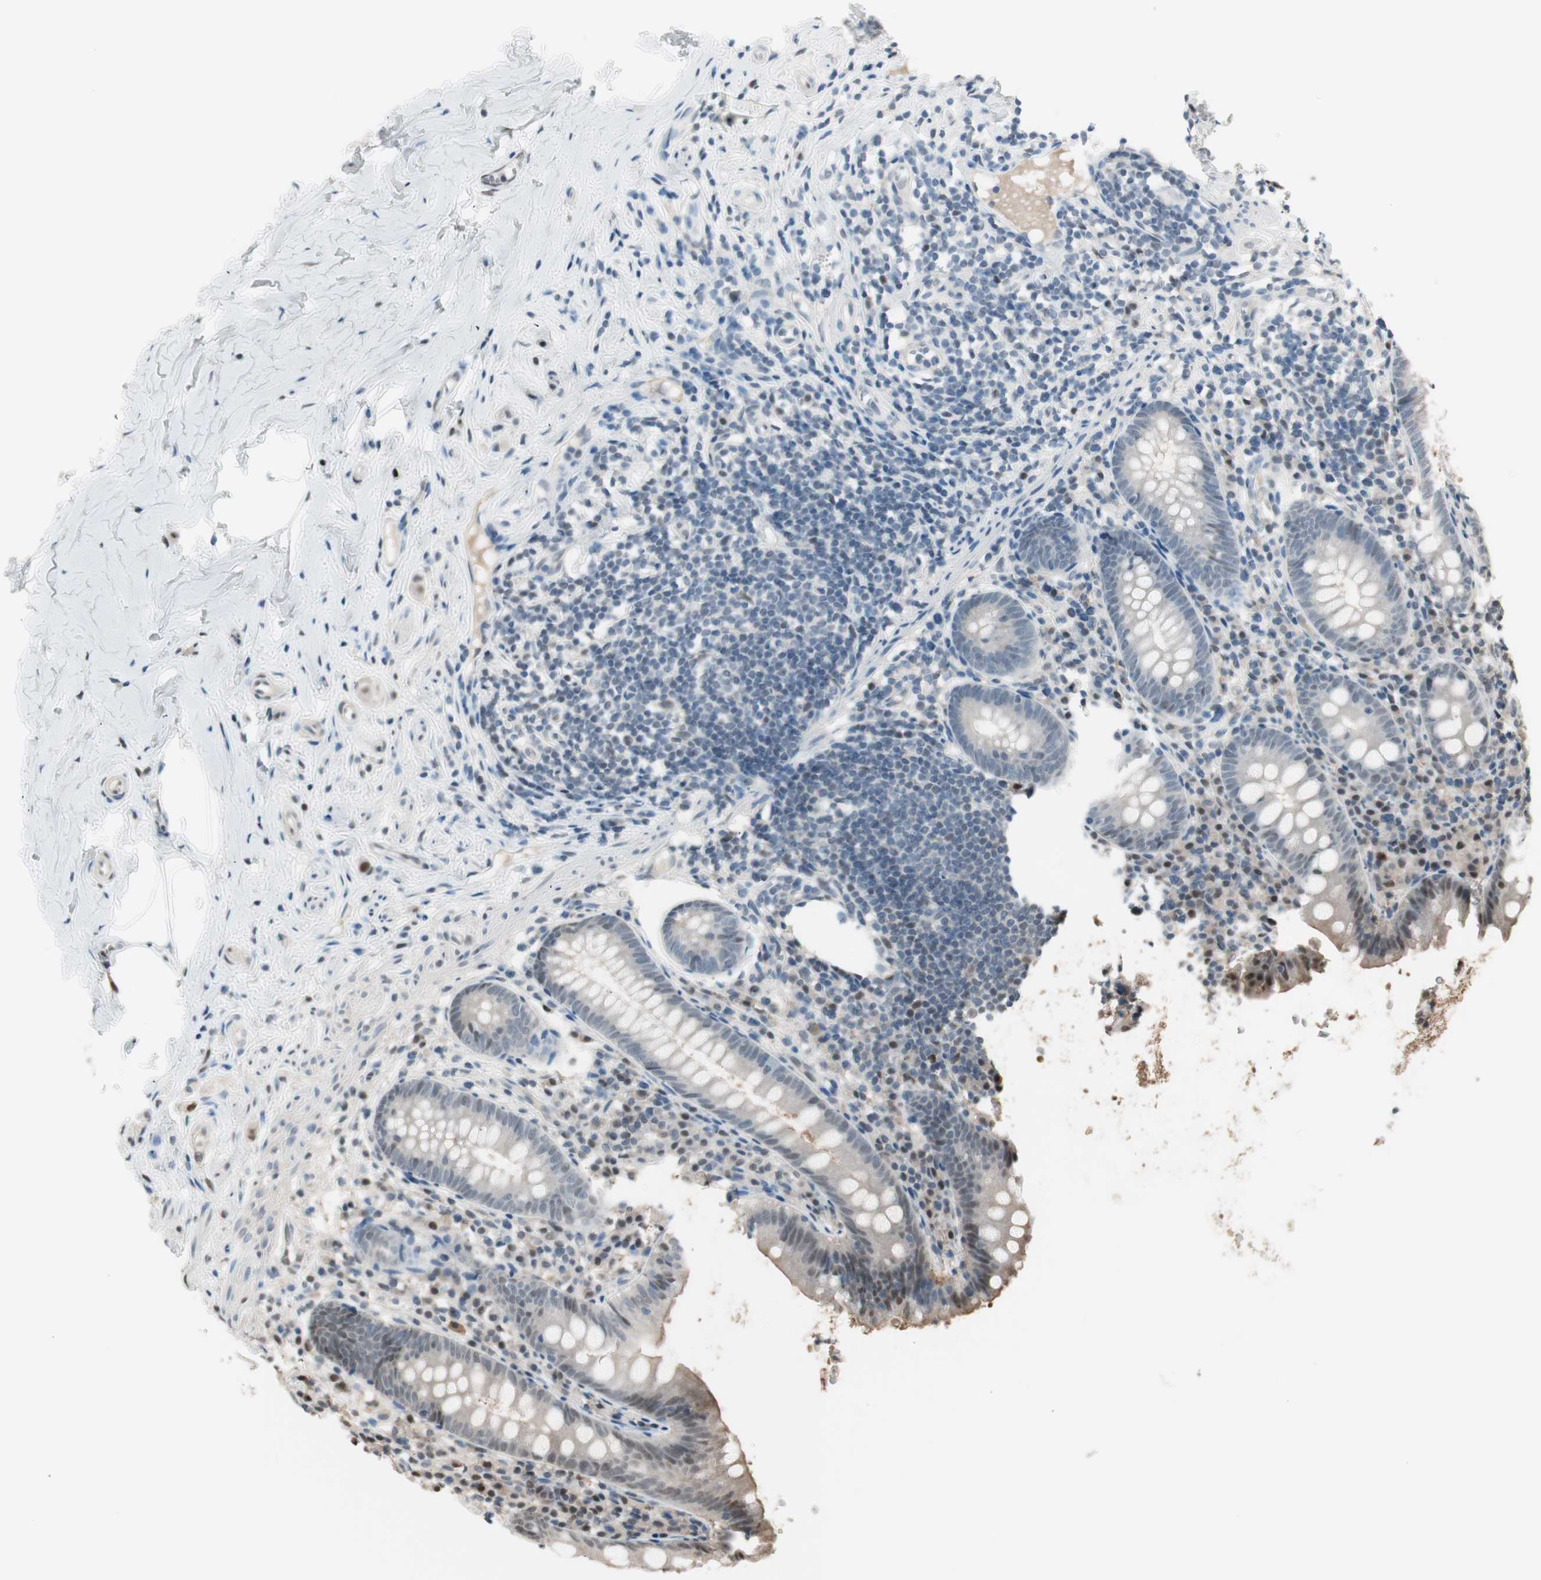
{"staining": {"intensity": "weak", "quantity": "<25%", "location": "nuclear"}, "tissue": "appendix", "cell_type": "Glandular cells", "image_type": "normal", "snomed": [{"axis": "morphology", "description": "Normal tissue, NOS"}, {"axis": "topography", "description": "Appendix"}], "caption": "A micrograph of human appendix is negative for staining in glandular cells. The staining is performed using DAB brown chromogen with nuclei counter-stained in using hematoxylin.", "gene": "LONP2", "patient": {"sex": "male", "age": 52}}